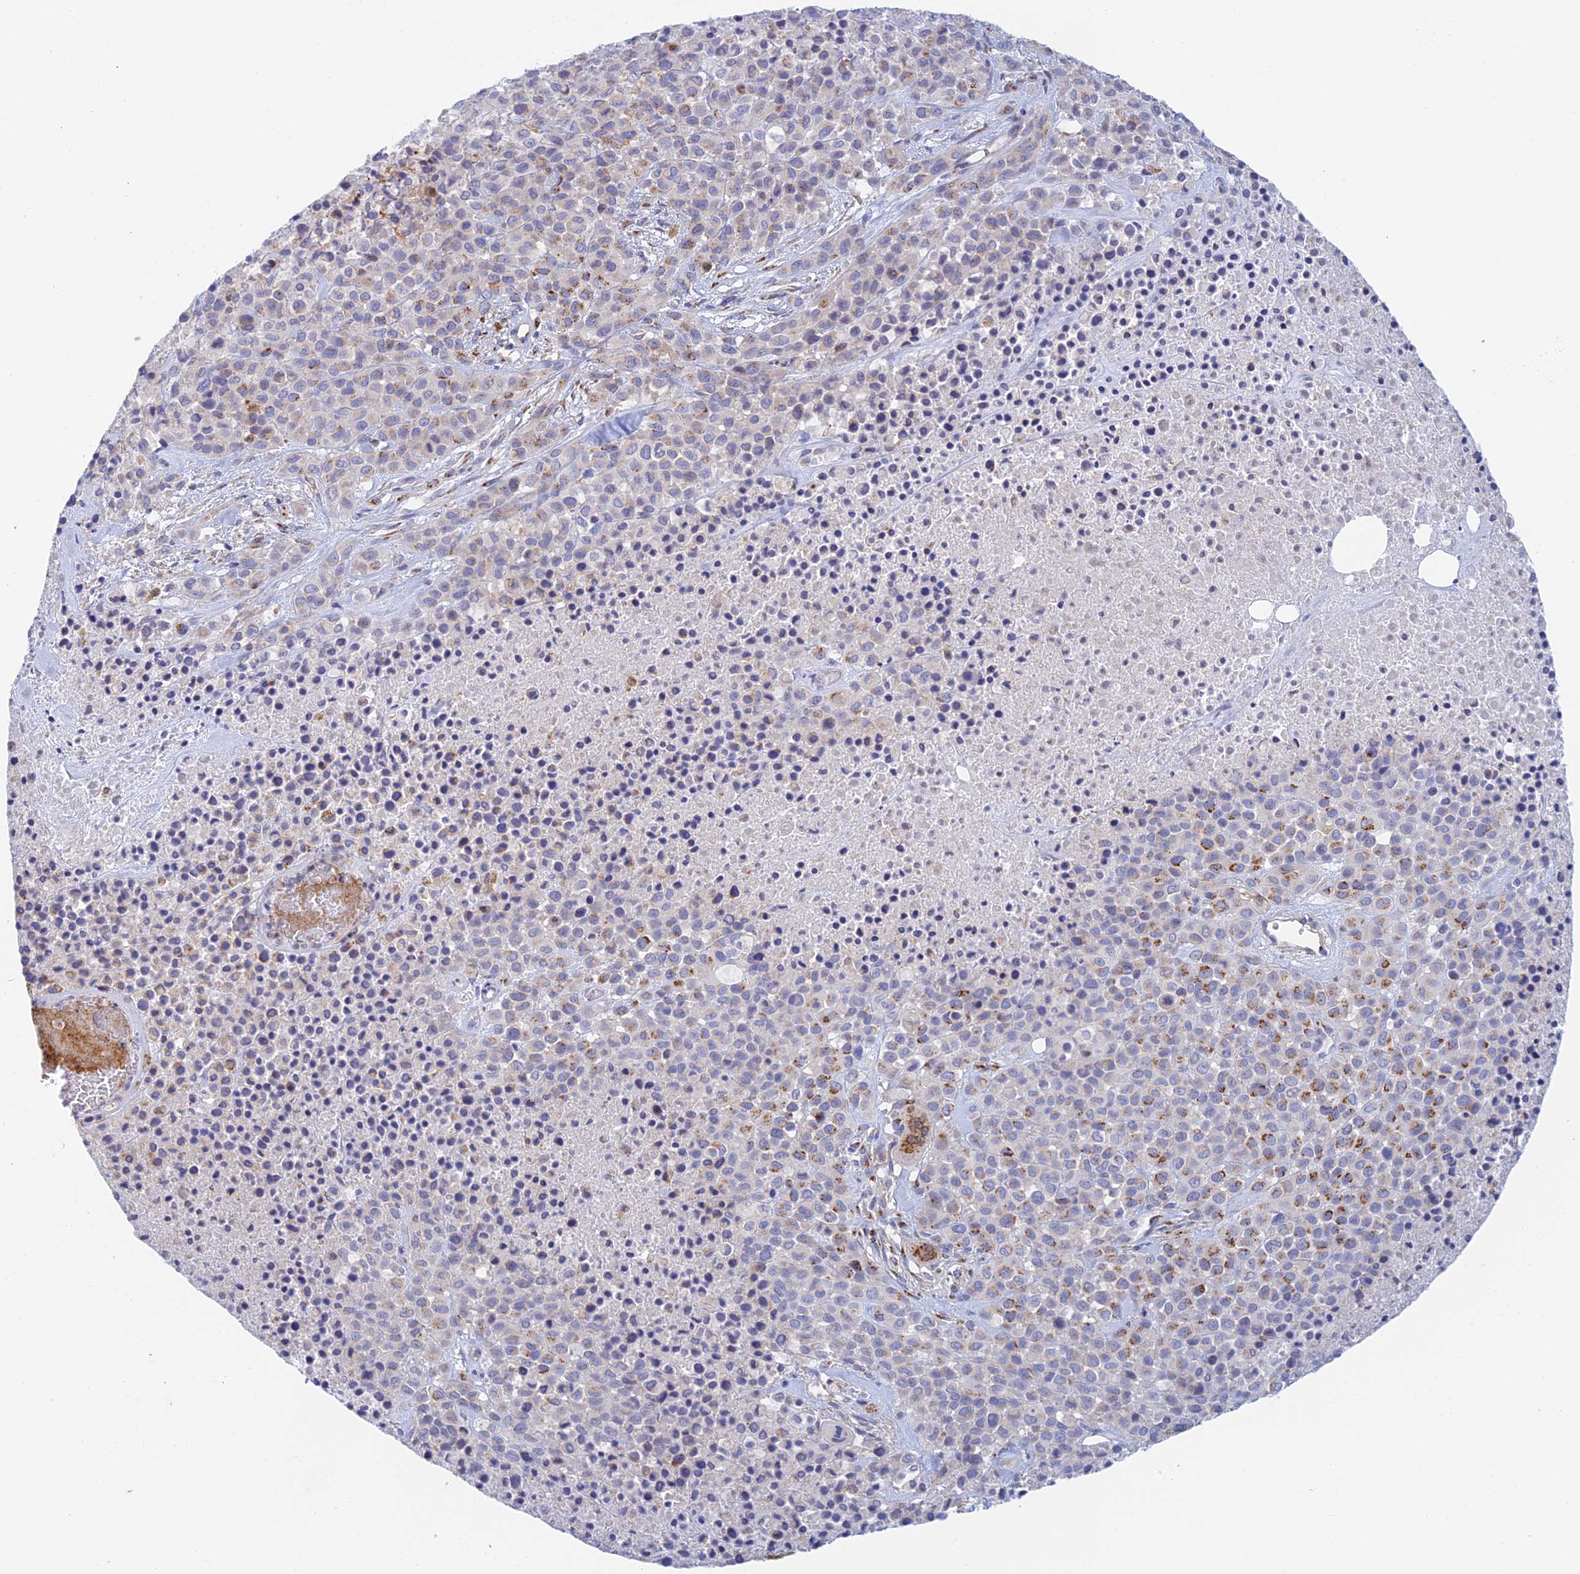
{"staining": {"intensity": "strong", "quantity": "<25%", "location": "cytoplasmic/membranous"}, "tissue": "melanoma", "cell_type": "Tumor cells", "image_type": "cancer", "snomed": [{"axis": "morphology", "description": "Malignant melanoma, Metastatic site"}, {"axis": "topography", "description": "Skin"}], "caption": "Protein staining by immunohistochemistry displays strong cytoplasmic/membranous staining in about <25% of tumor cells in malignant melanoma (metastatic site). Using DAB (brown) and hematoxylin (blue) stains, captured at high magnification using brightfield microscopy.", "gene": "SLC24A3", "patient": {"sex": "female", "age": 81}}